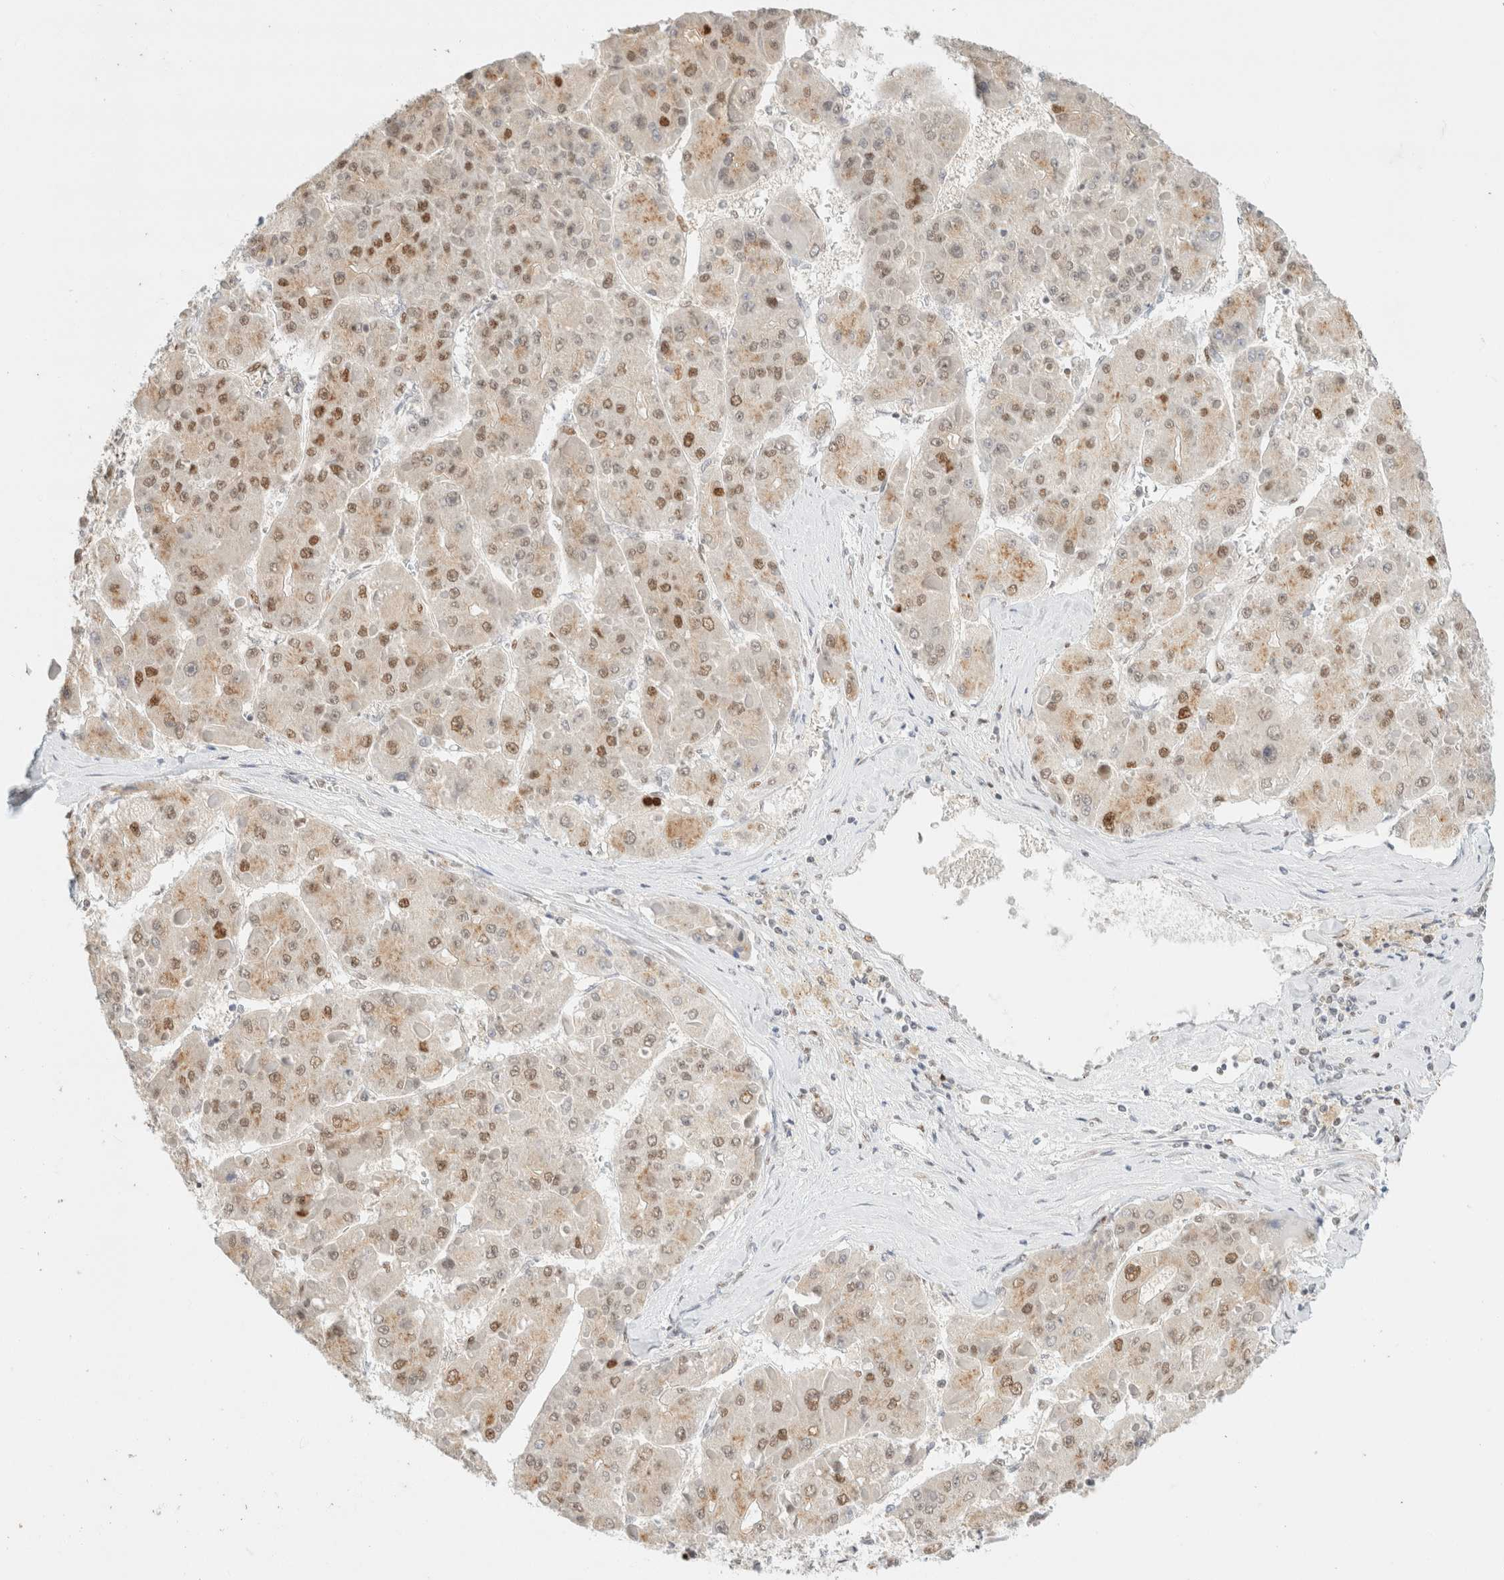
{"staining": {"intensity": "moderate", "quantity": "25%-75%", "location": "nuclear"}, "tissue": "liver cancer", "cell_type": "Tumor cells", "image_type": "cancer", "snomed": [{"axis": "morphology", "description": "Carcinoma, Hepatocellular, NOS"}, {"axis": "topography", "description": "Liver"}], "caption": "The micrograph demonstrates a brown stain indicating the presence of a protein in the nuclear of tumor cells in liver cancer (hepatocellular carcinoma). (DAB IHC with brightfield microscopy, high magnification).", "gene": "DDB2", "patient": {"sex": "female", "age": 73}}